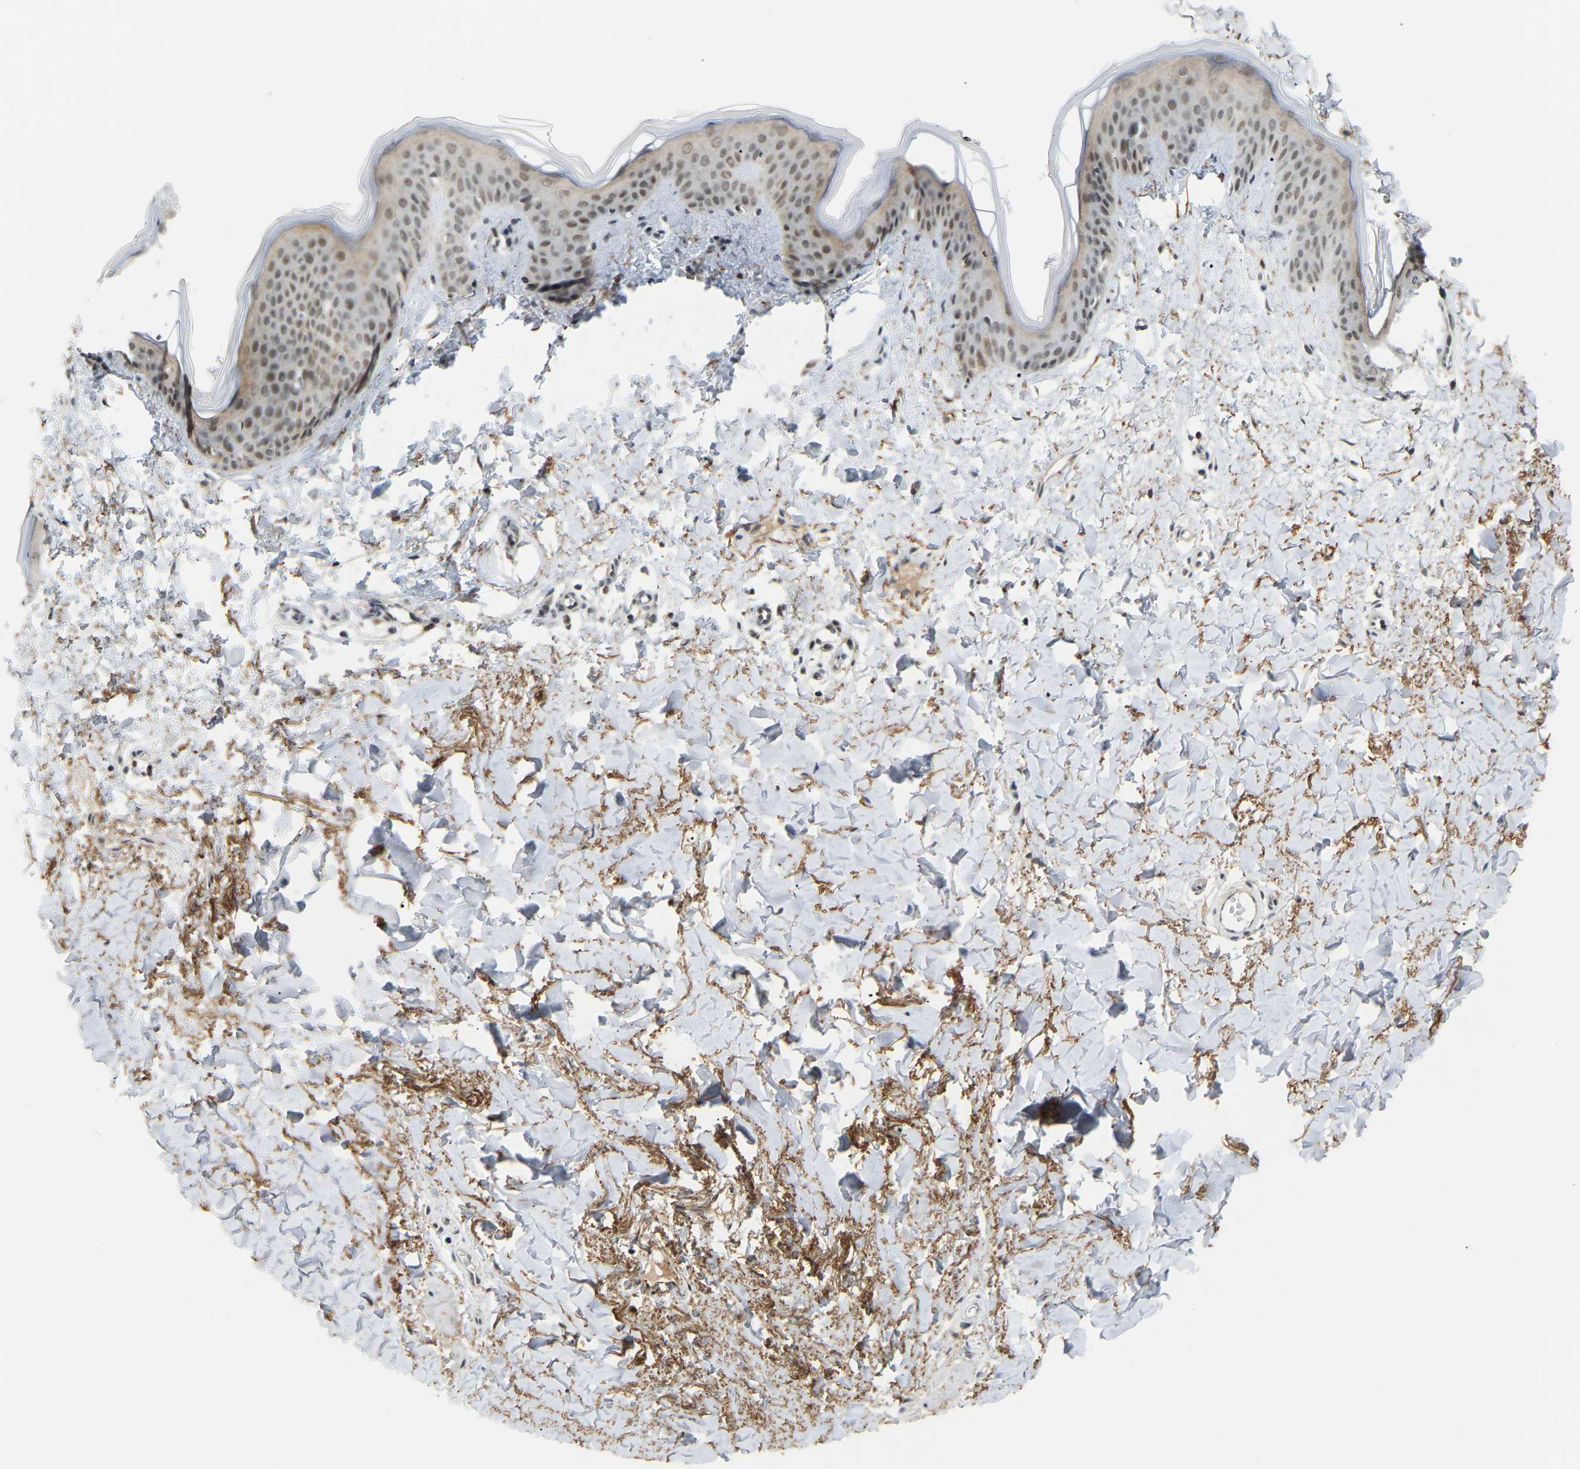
{"staining": {"intensity": "negative", "quantity": "none", "location": "none"}, "tissue": "skin", "cell_type": "Fibroblasts", "image_type": "normal", "snomed": [{"axis": "morphology", "description": "Normal tissue, NOS"}, {"axis": "topography", "description": "Skin"}], "caption": "IHC image of unremarkable skin: skin stained with DAB exhibits no significant protein expression in fibroblasts.", "gene": "RBM15", "patient": {"sex": "female", "age": 17}}